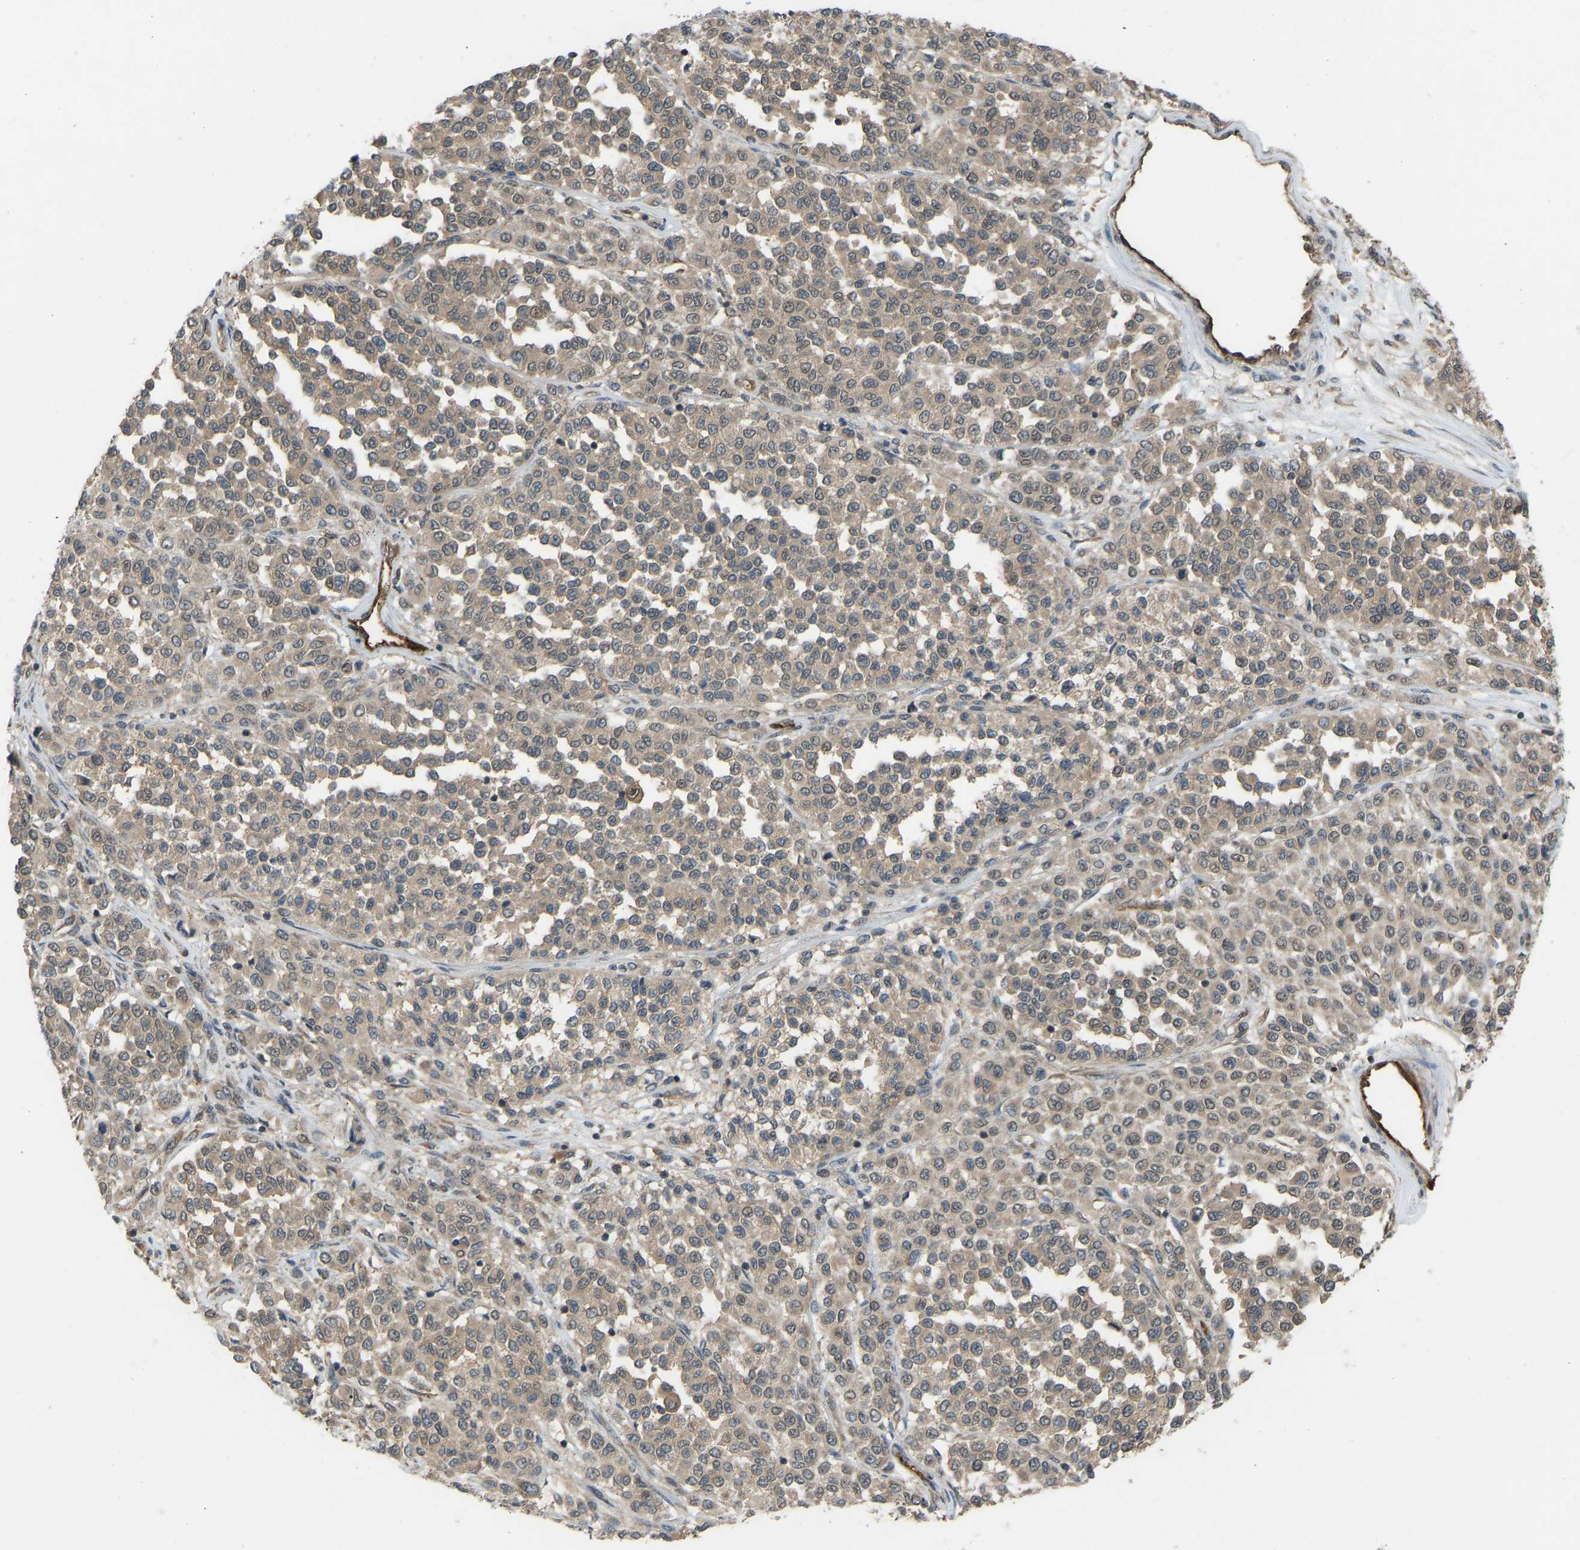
{"staining": {"intensity": "moderate", "quantity": ">75%", "location": "cytoplasmic/membranous,nuclear"}, "tissue": "melanoma", "cell_type": "Tumor cells", "image_type": "cancer", "snomed": [{"axis": "morphology", "description": "Malignant melanoma, Metastatic site"}, {"axis": "topography", "description": "Pancreas"}], "caption": "Melanoma was stained to show a protein in brown. There is medium levels of moderate cytoplasmic/membranous and nuclear staining in about >75% of tumor cells.", "gene": "CCT8", "patient": {"sex": "female", "age": 30}}